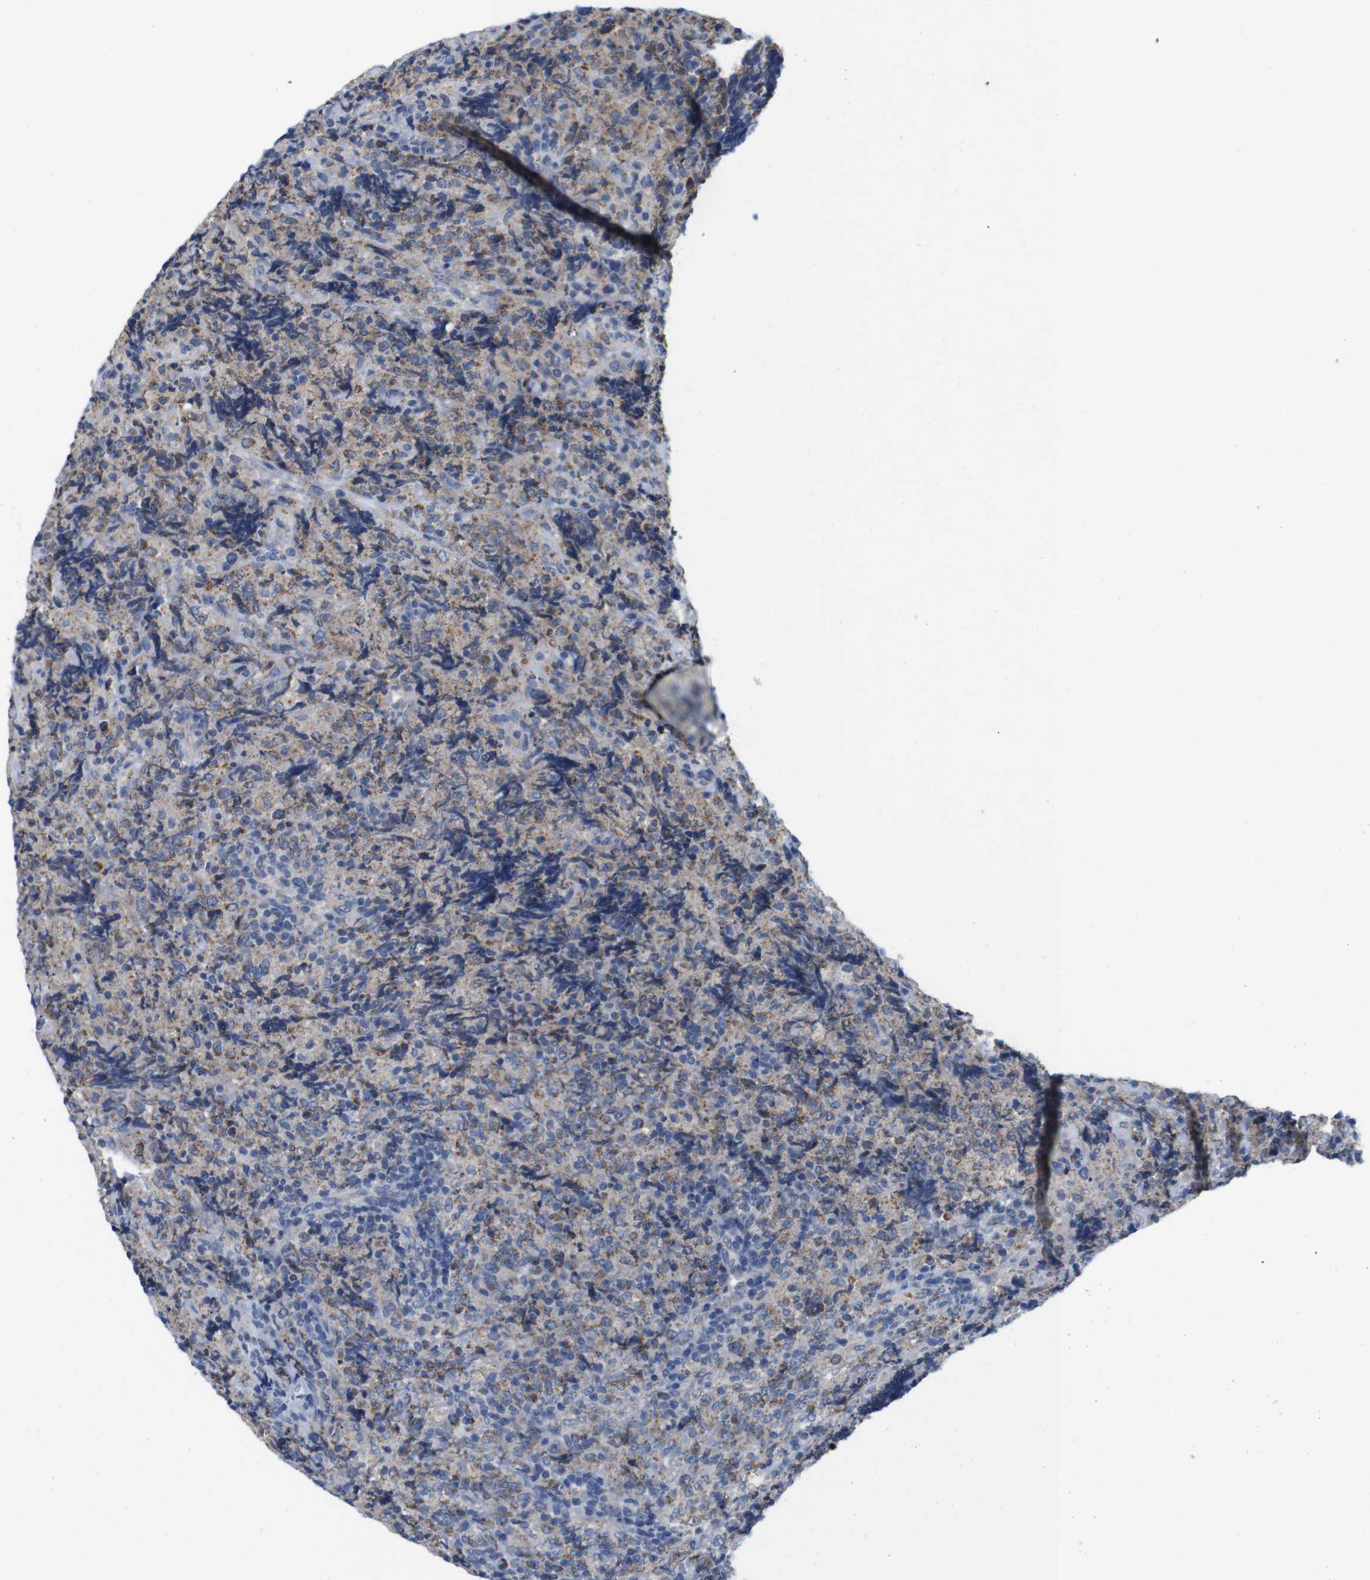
{"staining": {"intensity": "moderate", "quantity": ">75%", "location": "cytoplasmic/membranous"}, "tissue": "lymphoma", "cell_type": "Tumor cells", "image_type": "cancer", "snomed": [{"axis": "morphology", "description": "Malignant lymphoma, non-Hodgkin's type, High grade"}, {"axis": "topography", "description": "Tonsil"}], "caption": "Lymphoma stained with IHC reveals moderate cytoplasmic/membranous positivity in about >75% of tumor cells. Nuclei are stained in blue.", "gene": "F2RL1", "patient": {"sex": "female", "age": 36}}